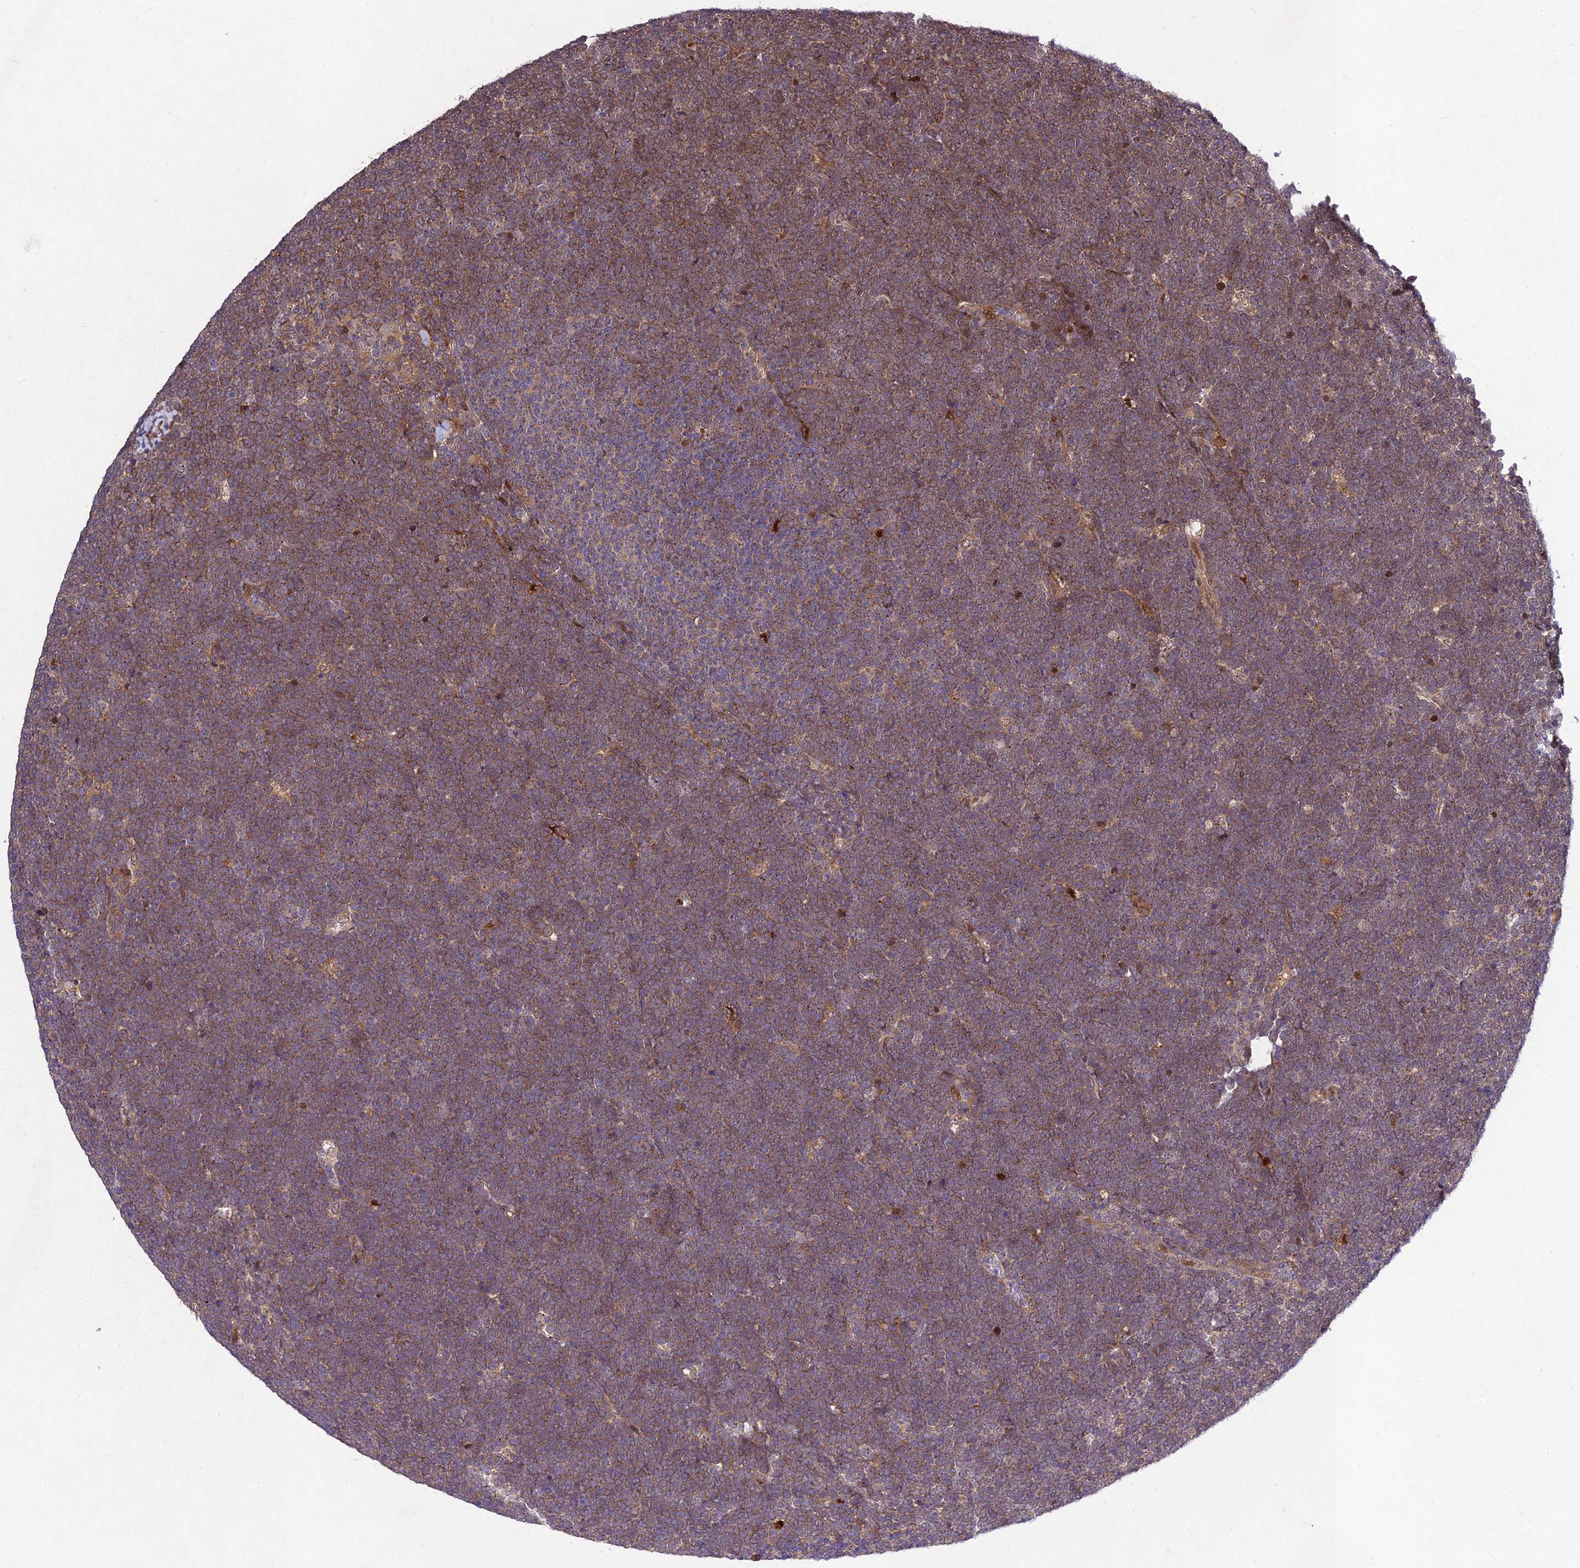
{"staining": {"intensity": "moderate", "quantity": ">75%", "location": "cytoplasmic/membranous"}, "tissue": "lymphoma", "cell_type": "Tumor cells", "image_type": "cancer", "snomed": [{"axis": "morphology", "description": "Malignant lymphoma, non-Hodgkin's type, High grade"}, {"axis": "topography", "description": "Lymph node"}], "caption": "Tumor cells demonstrate moderate cytoplasmic/membranous positivity in approximately >75% of cells in malignant lymphoma, non-Hodgkin's type (high-grade).", "gene": "MKKS", "patient": {"sex": "male", "age": 13}}